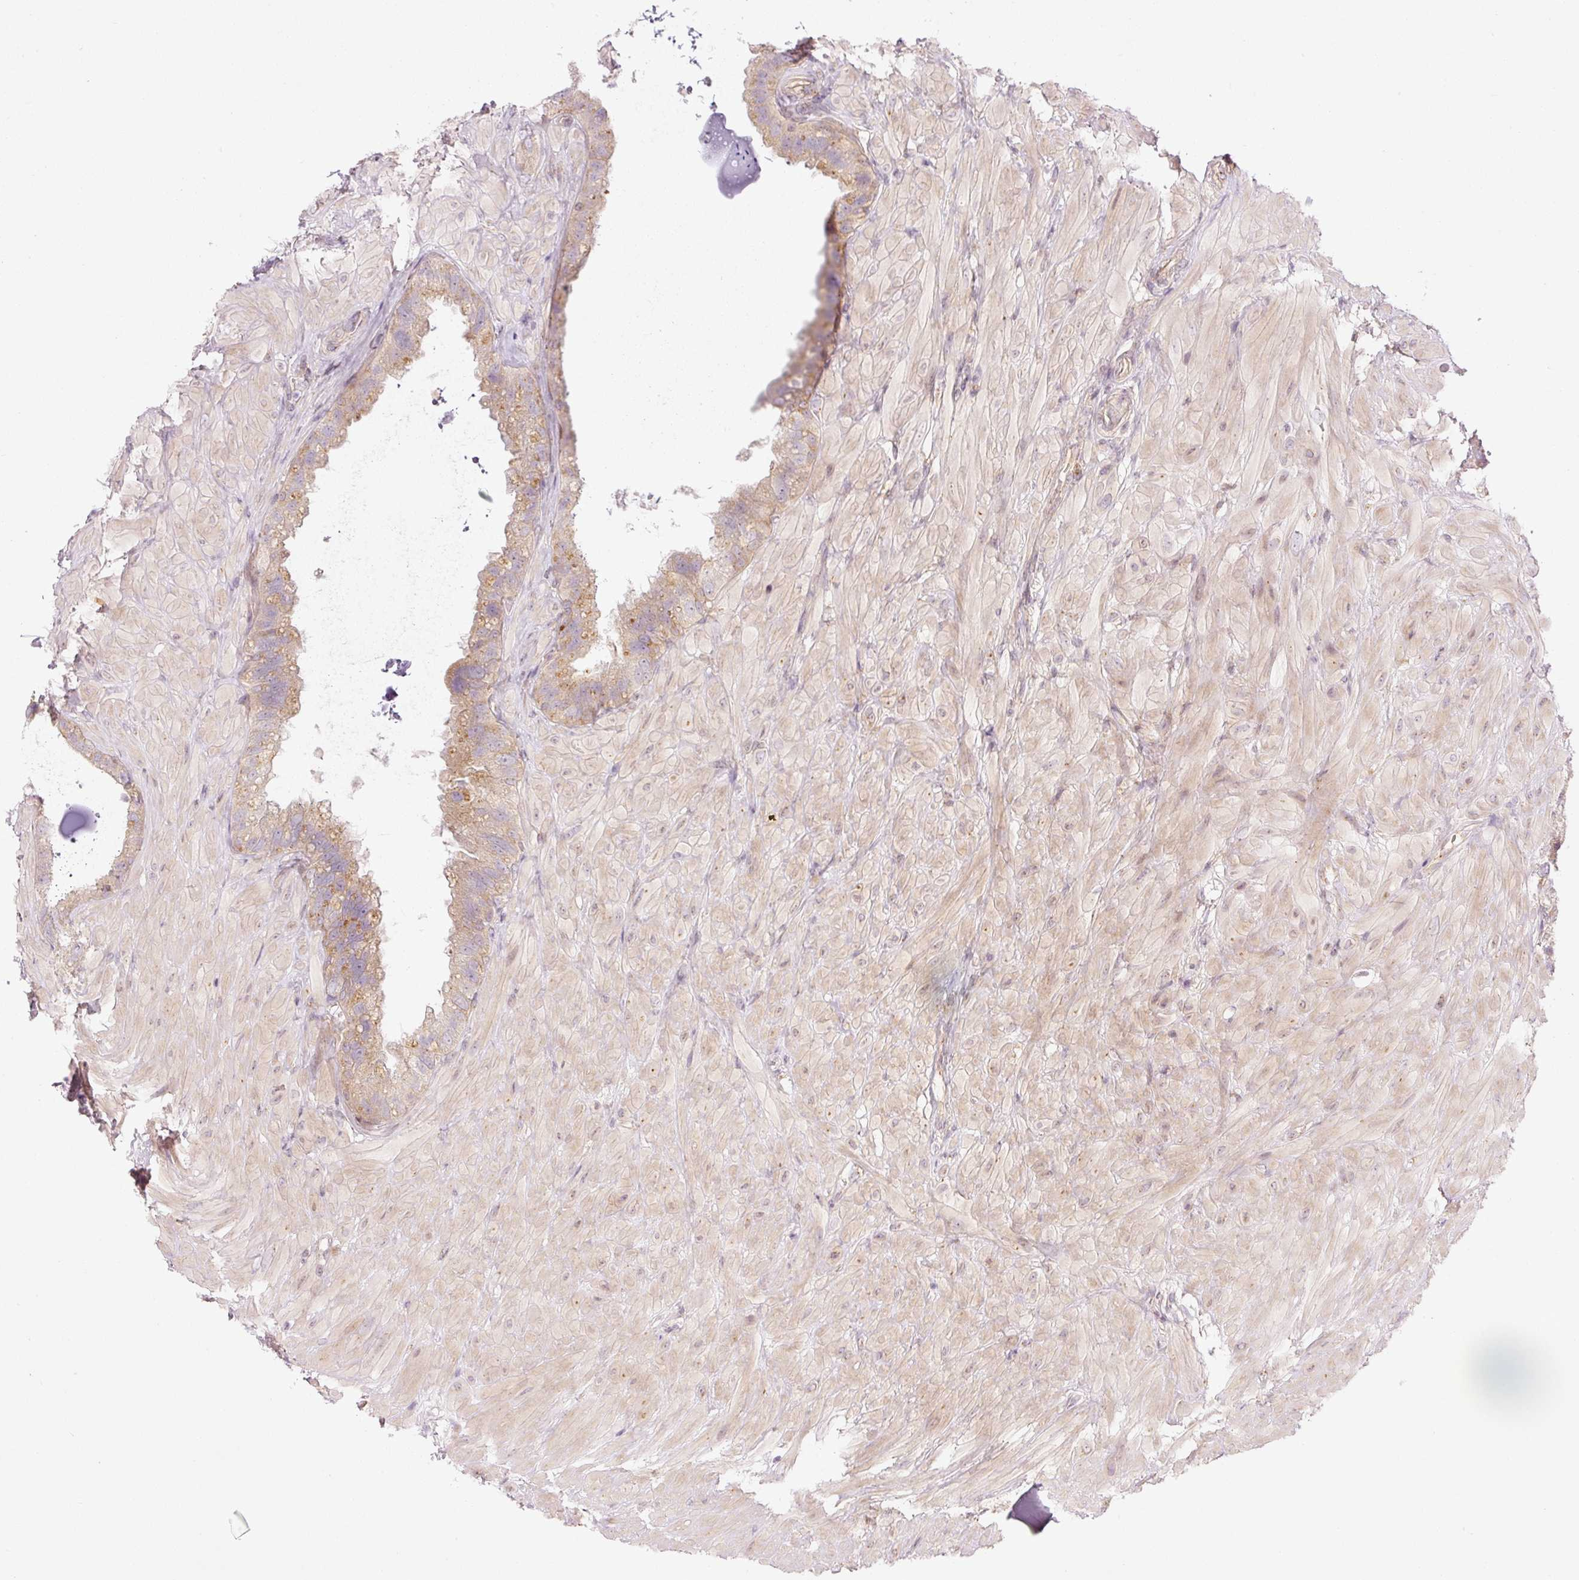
{"staining": {"intensity": "moderate", "quantity": ">75%", "location": "cytoplasmic/membranous"}, "tissue": "seminal vesicle", "cell_type": "Glandular cells", "image_type": "normal", "snomed": [{"axis": "morphology", "description": "Normal tissue, NOS"}, {"axis": "topography", "description": "Seminal veicle"}, {"axis": "topography", "description": "Peripheral nerve tissue"}], "caption": "Immunohistochemical staining of normal seminal vesicle displays moderate cytoplasmic/membranous protein expression in approximately >75% of glandular cells.", "gene": "MZT2A", "patient": {"sex": "male", "age": 76}}